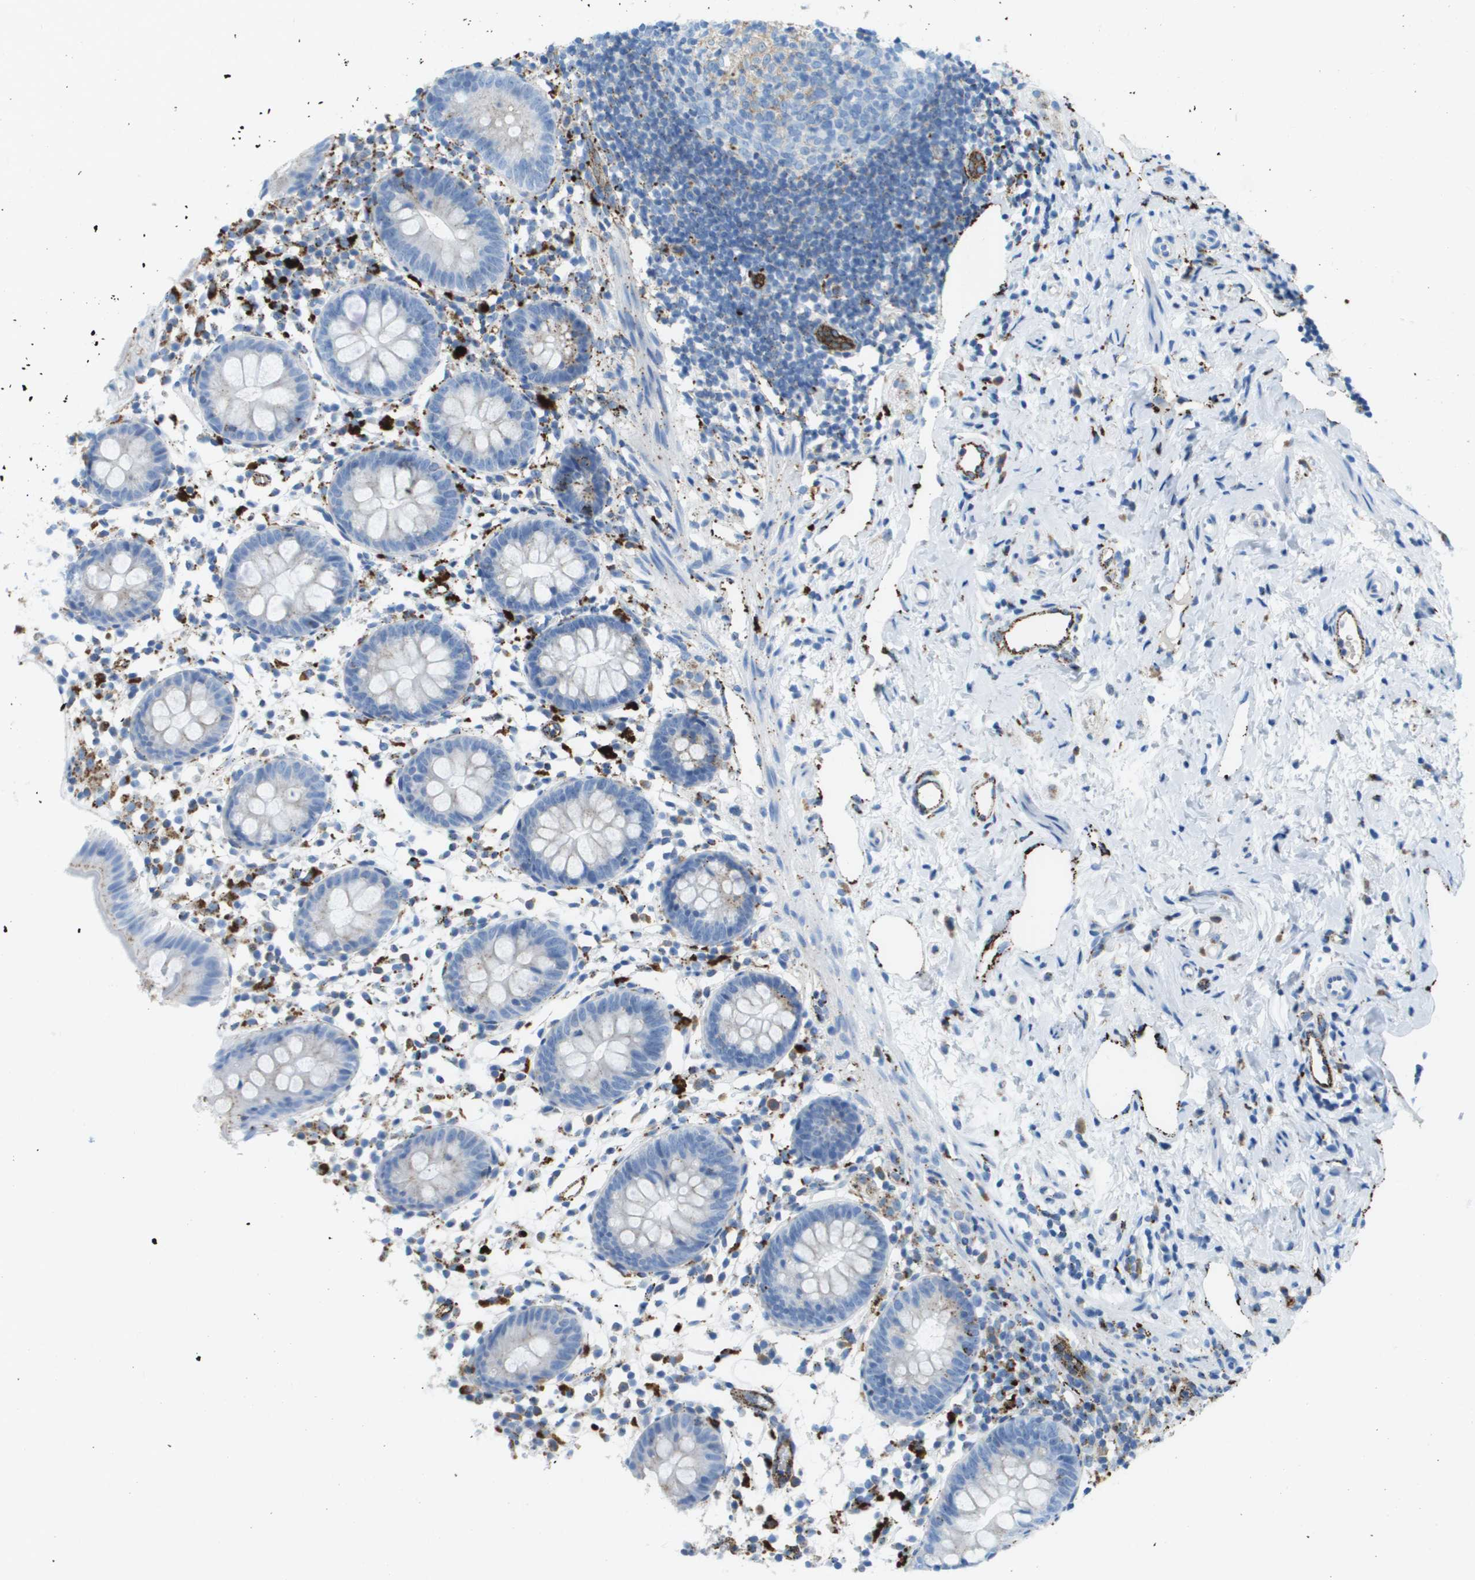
{"staining": {"intensity": "weak", "quantity": "<25%", "location": "cytoplasmic/membranous"}, "tissue": "appendix", "cell_type": "Glandular cells", "image_type": "normal", "snomed": [{"axis": "morphology", "description": "Normal tissue, NOS"}, {"axis": "topography", "description": "Appendix"}], "caption": "This is an immunohistochemistry image of benign appendix. There is no staining in glandular cells.", "gene": "PRCP", "patient": {"sex": "female", "age": 20}}